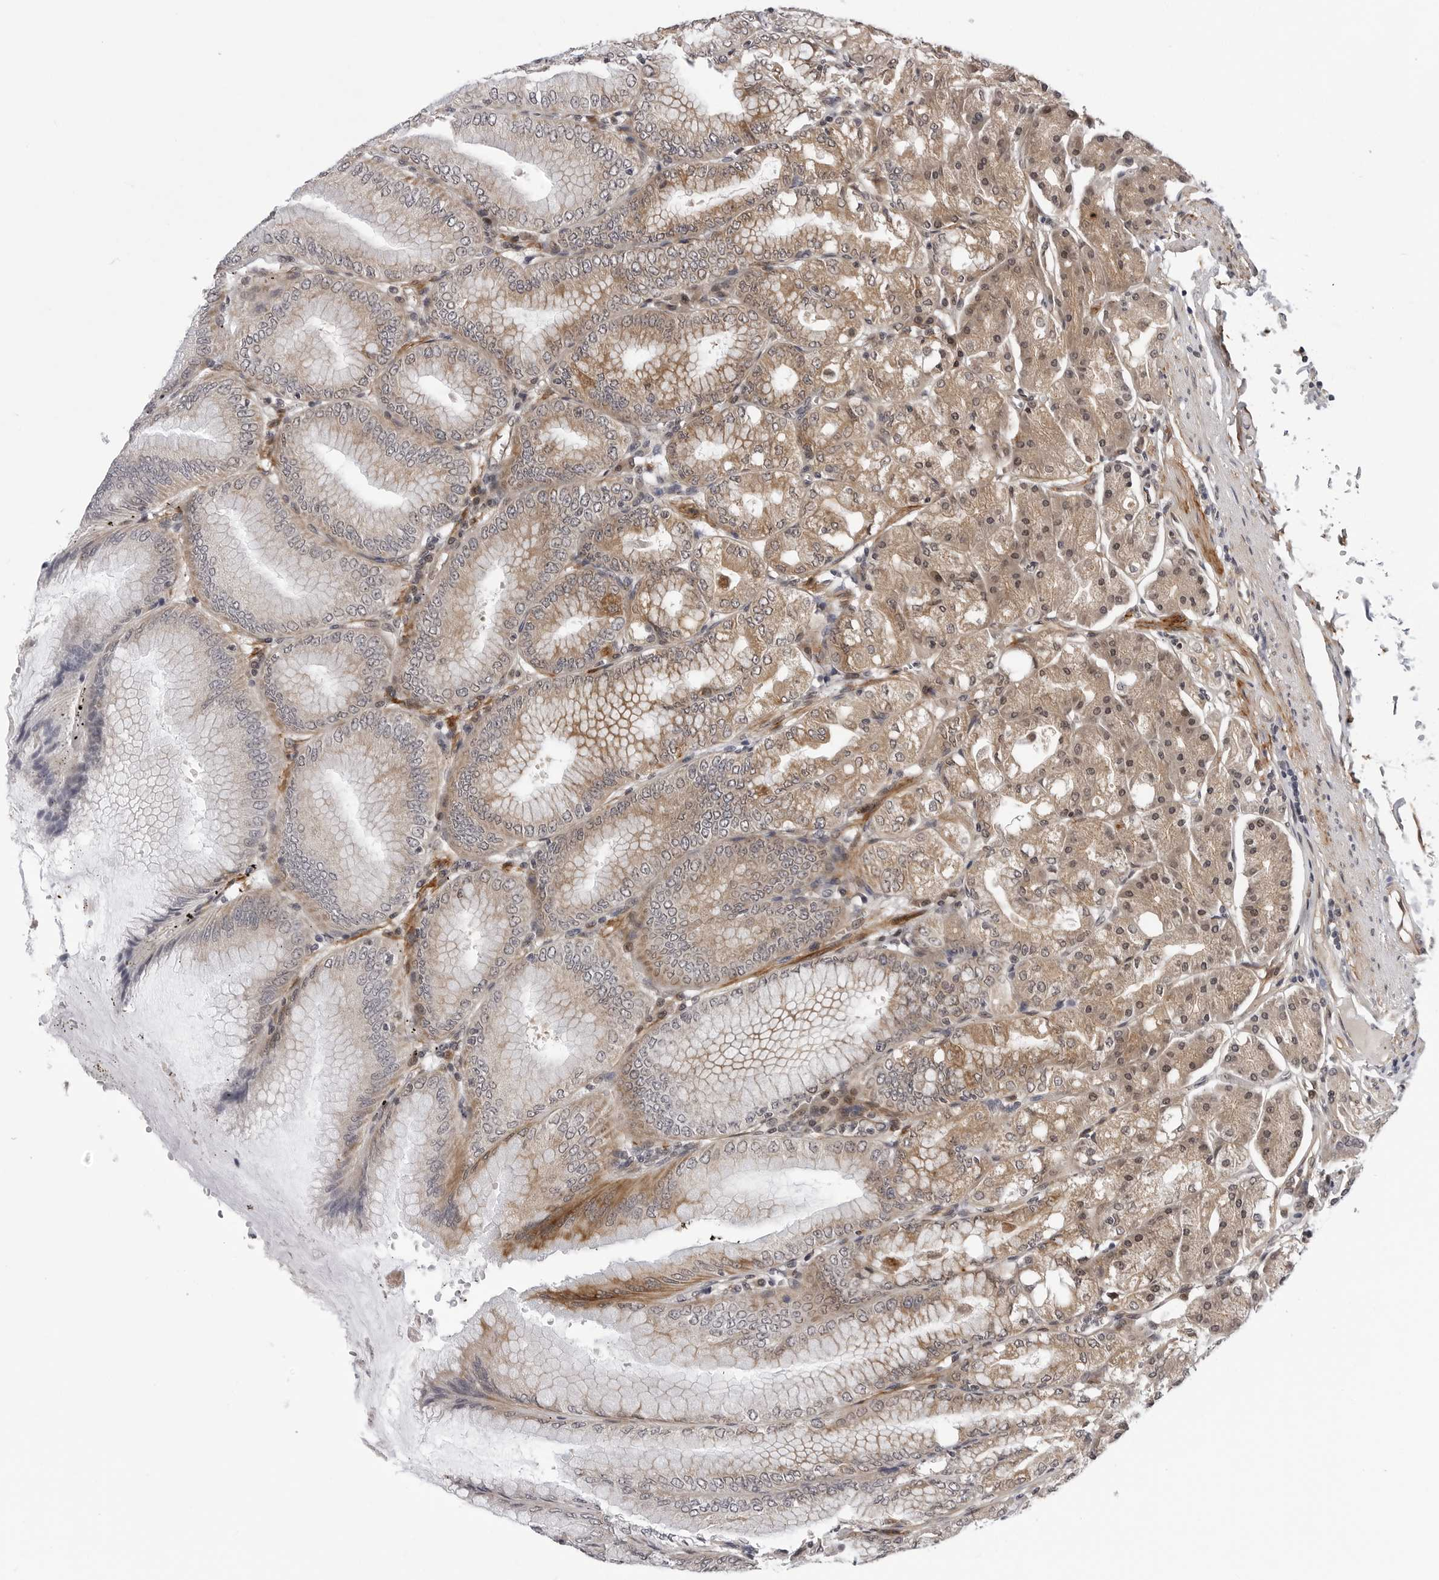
{"staining": {"intensity": "moderate", "quantity": "25%-75%", "location": "cytoplasmic/membranous,nuclear"}, "tissue": "stomach", "cell_type": "Glandular cells", "image_type": "normal", "snomed": [{"axis": "morphology", "description": "Normal tissue, NOS"}, {"axis": "topography", "description": "Stomach, lower"}], "caption": "The immunohistochemical stain highlights moderate cytoplasmic/membranous,nuclear positivity in glandular cells of normal stomach.", "gene": "KIAA1614", "patient": {"sex": "male", "age": 71}}